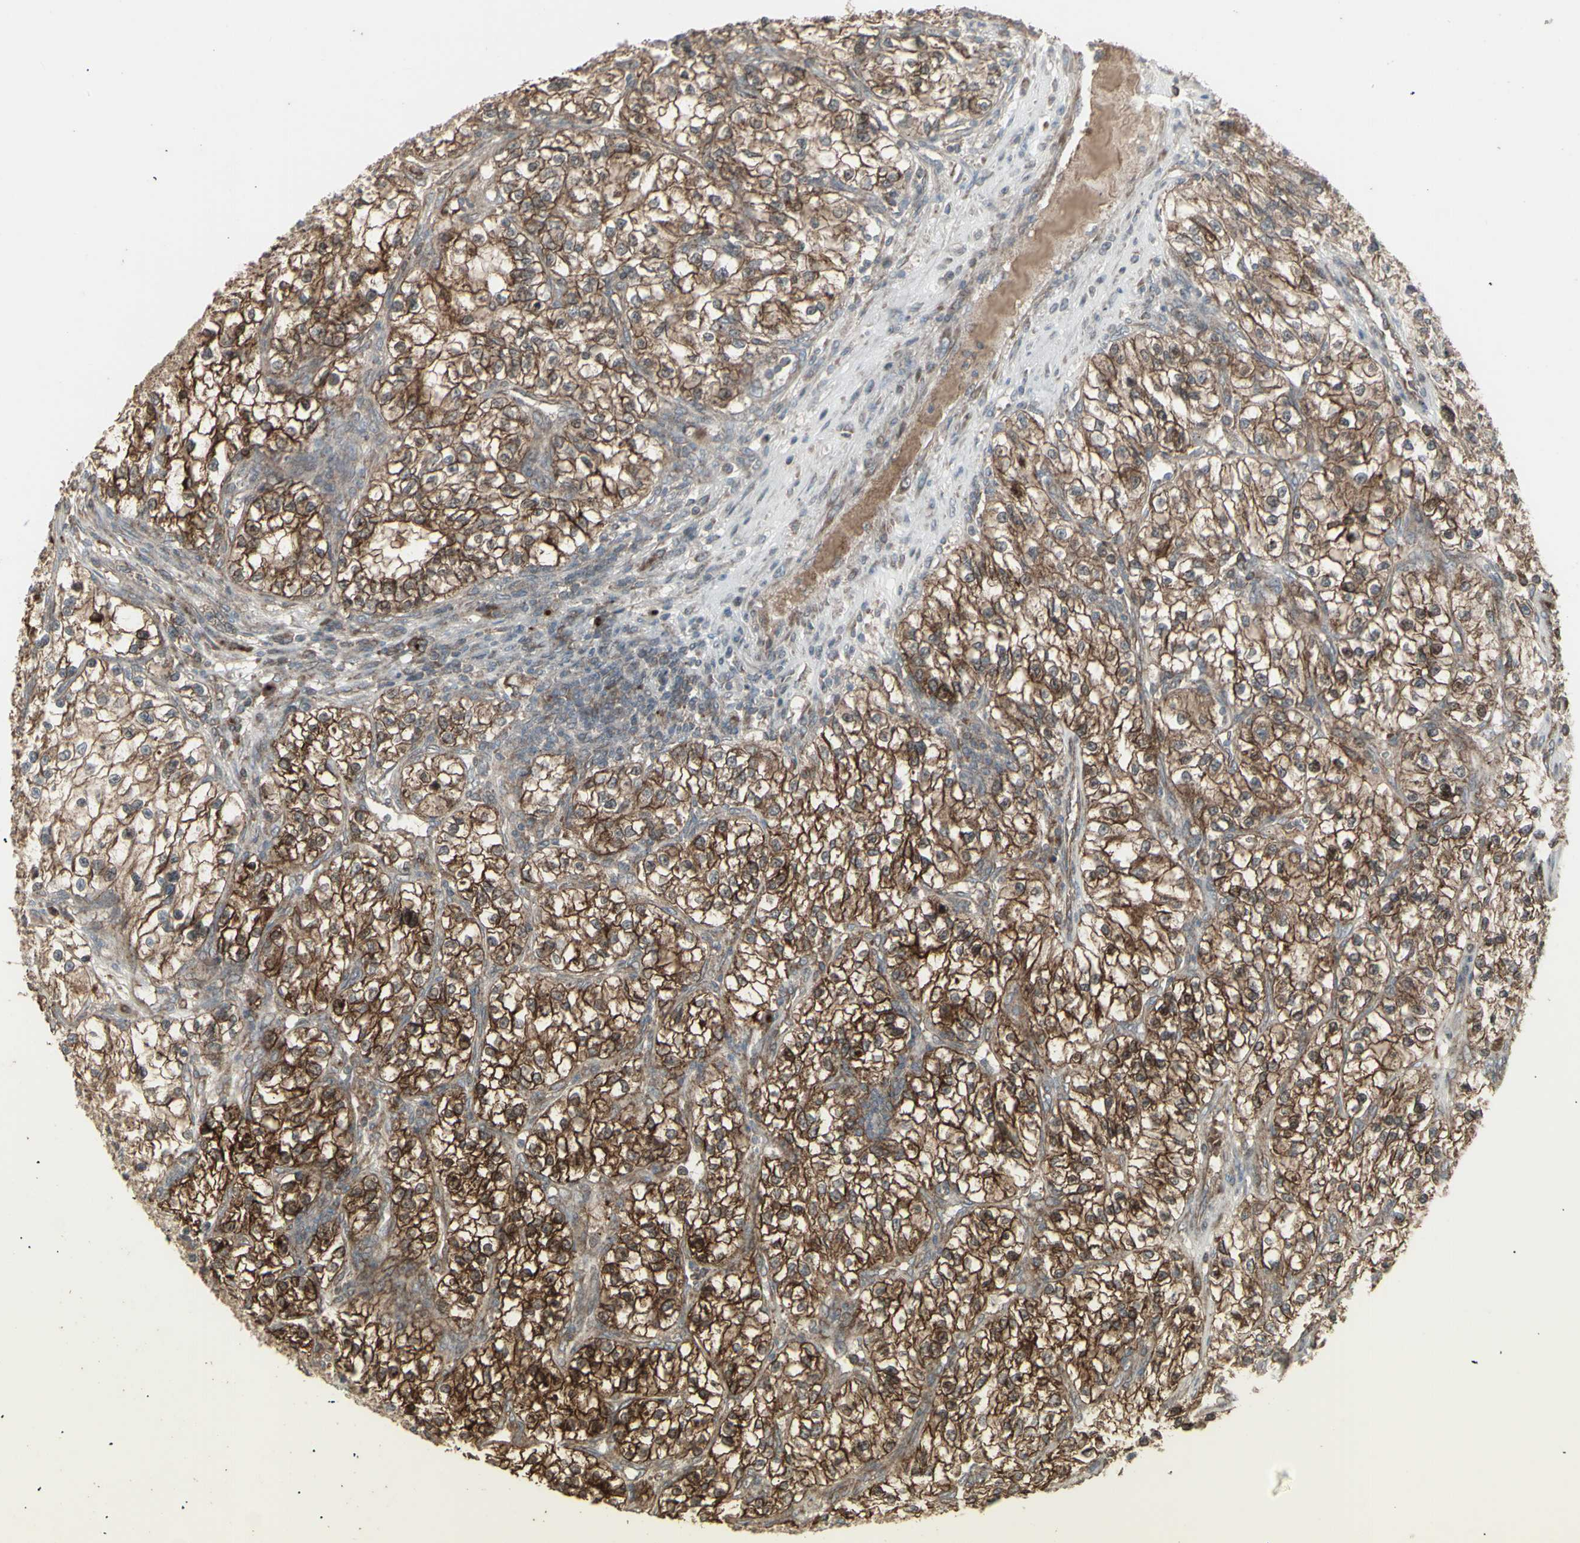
{"staining": {"intensity": "strong", "quantity": ">75%", "location": "cytoplasmic/membranous"}, "tissue": "renal cancer", "cell_type": "Tumor cells", "image_type": "cancer", "snomed": [{"axis": "morphology", "description": "Adenocarcinoma, NOS"}, {"axis": "topography", "description": "Kidney"}], "caption": "There is high levels of strong cytoplasmic/membranous positivity in tumor cells of adenocarcinoma (renal), as demonstrated by immunohistochemical staining (brown color).", "gene": "RNASEL", "patient": {"sex": "female", "age": 57}}